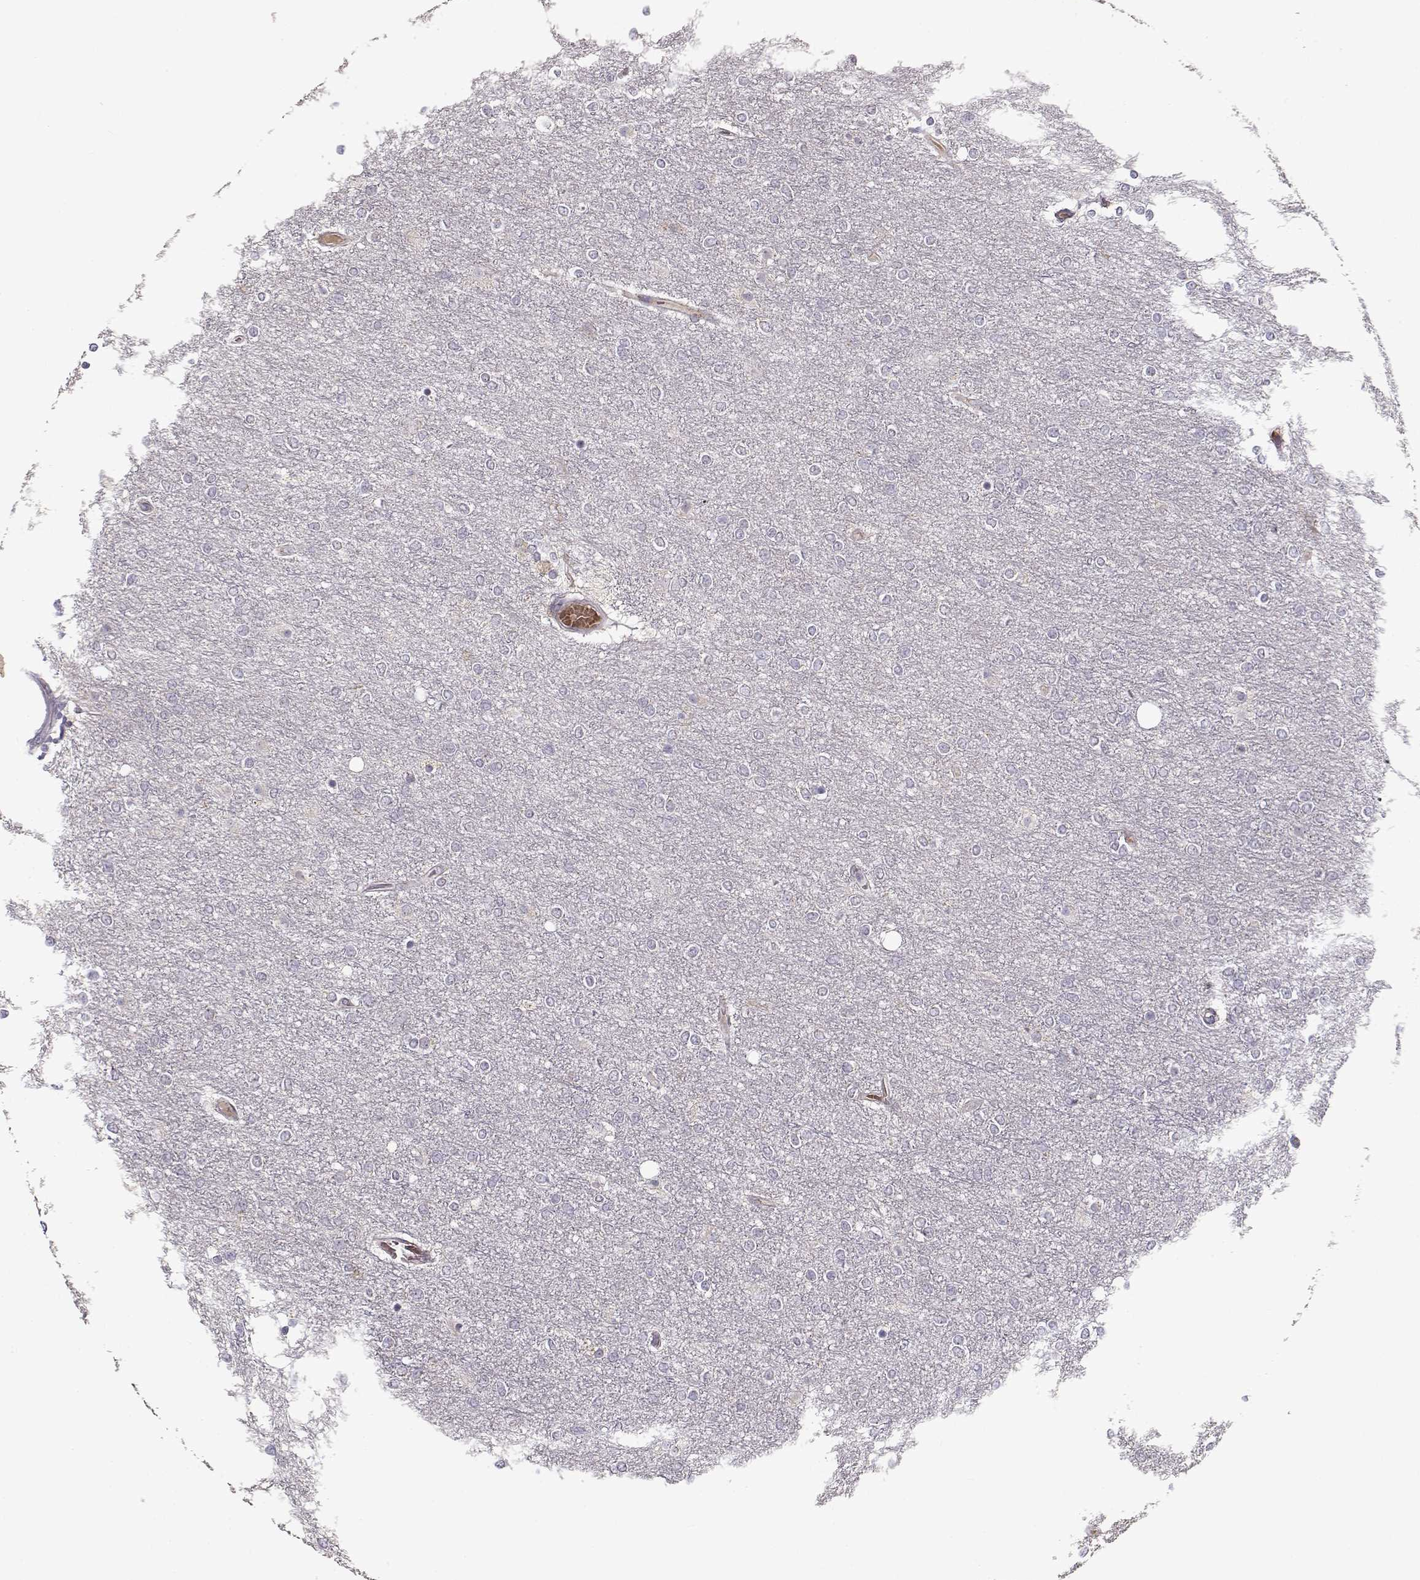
{"staining": {"intensity": "negative", "quantity": "none", "location": "none"}, "tissue": "glioma", "cell_type": "Tumor cells", "image_type": "cancer", "snomed": [{"axis": "morphology", "description": "Glioma, malignant, High grade"}, {"axis": "topography", "description": "Brain"}], "caption": "IHC photomicrograph of neoplastic tissue: human glioma stained with DAB (3,3'-diaminobenzidine) displays no significant protein positivity in tumor cells.", "gene": "SLC4A5", "patient": {"sex": "female", "age": 61}}